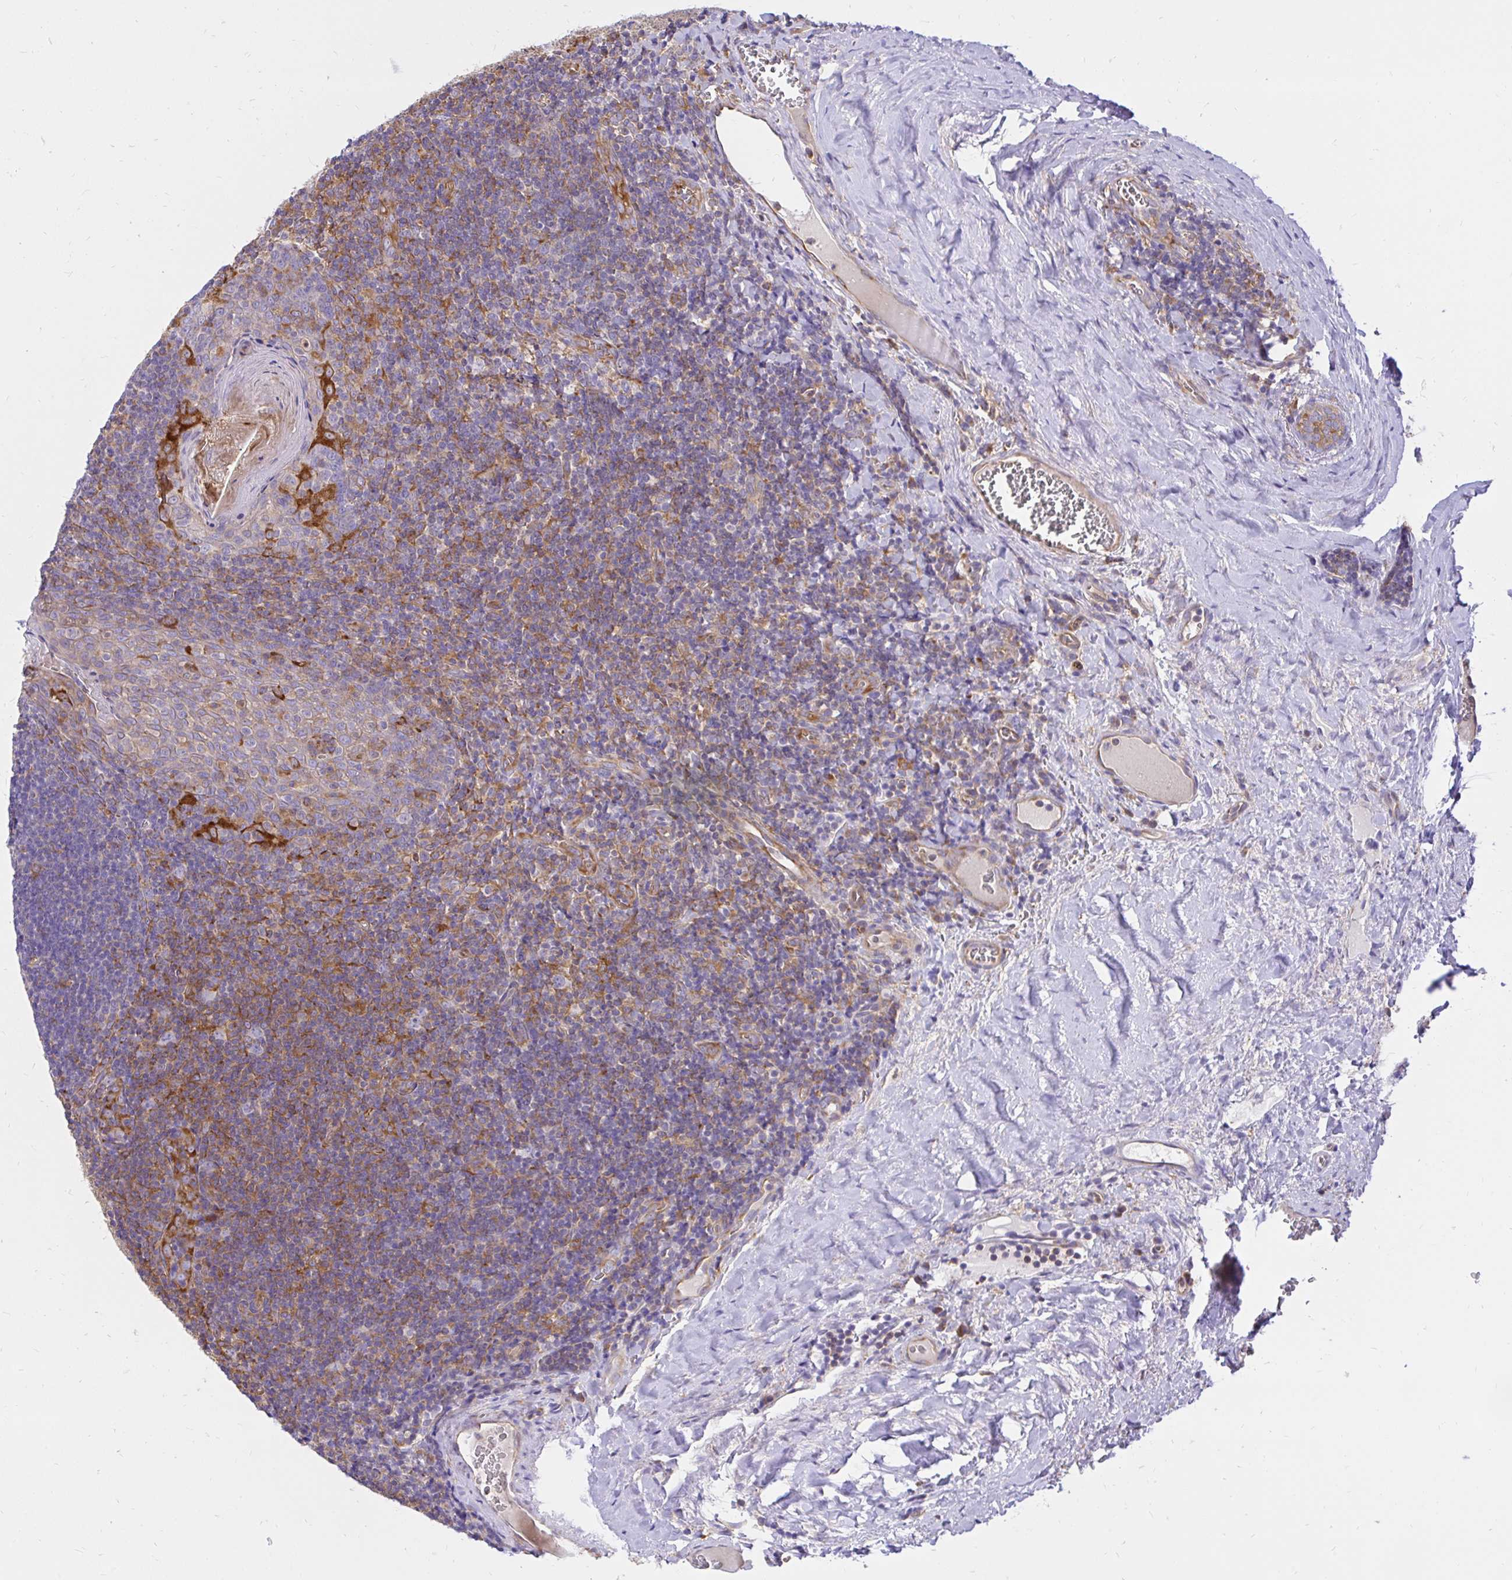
{"staining": {"intensity": "moderate", "quantity": "25%-75%", "location": "cytoplasmic/membranous"}, "tissue": "tonsil", "cell_type": "Non-germinal center cells", "image_type": "normal", "snomed": [{"axis": "morphology", "description": "Normal tissue, NOS"}, {"axis": "morphology", "description": "Inflammation, NOS"}, {"axis": "topography", "description": "Tonsil"}], "caption": "Non-germinal center cells reveal moderate cytoplasmic/membranous positivity in approximately 25%-75% of cells in benign tonsil.", "gene": "ABCB10", "patient": {"sex": "female", "age": 31}}